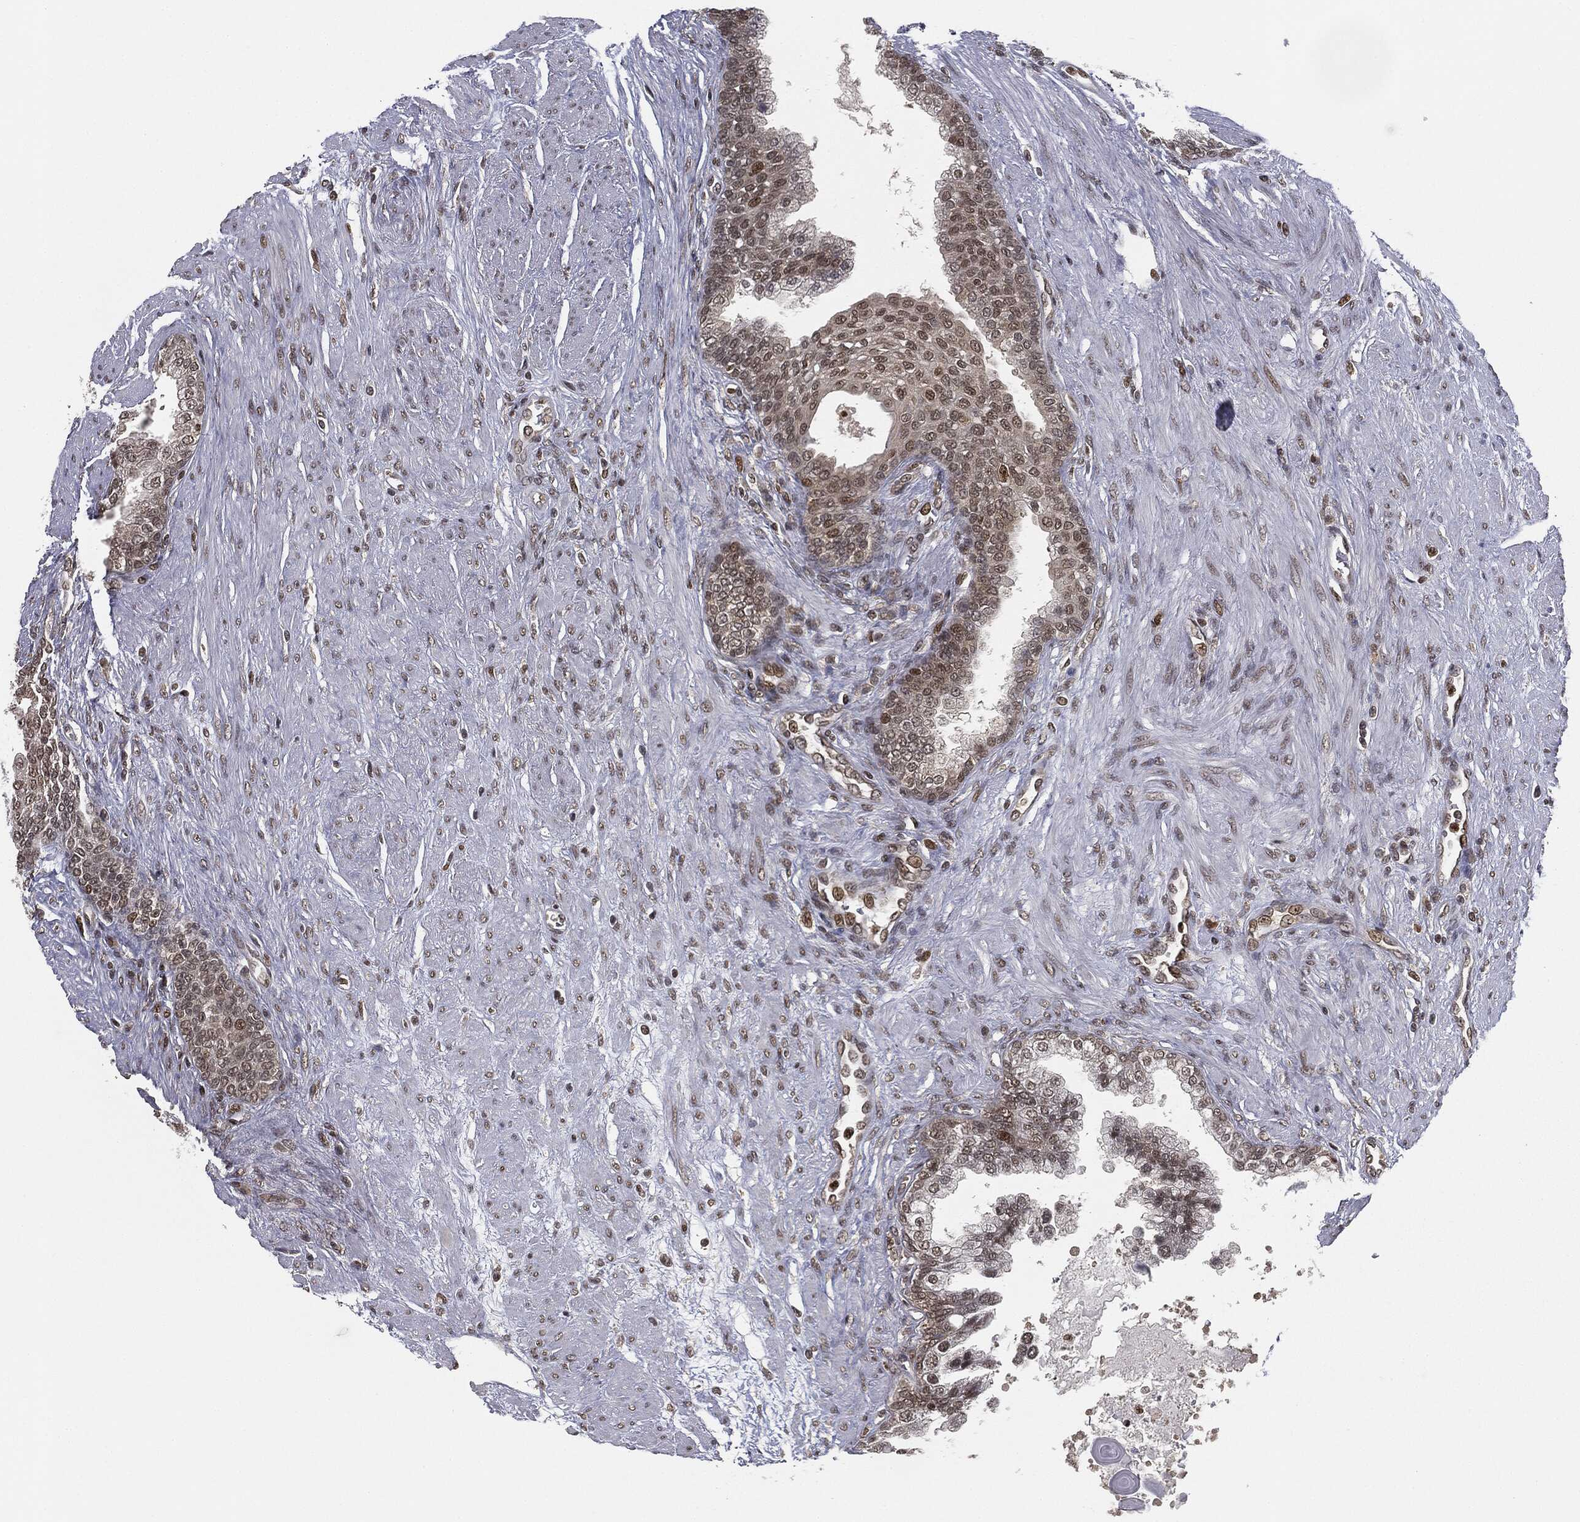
{"staining": {"intensity": "moderate", "quantity": "<25%", "location": "nuclear"}, "tissue": "prostate cancer", "cell_type": "Tumor cells", "image_type": "cancer", "snomed": [{"axis": "morphology", "description": "Adenocarcinoma, NOS"}, {"axis": "topography", "description": "Prostate and seminal vesicle, NOS"}, {"axis": "topography", "description": "Prostate"}], "caption": "Adenocarcinoma (prostate) was stained to show a protein in brown. There is low levels of moderate nuclear positivity in about <25% of tumor cells.", "gene": "TBC1D22A", "patient": {"sex": "male", "age": 62}}